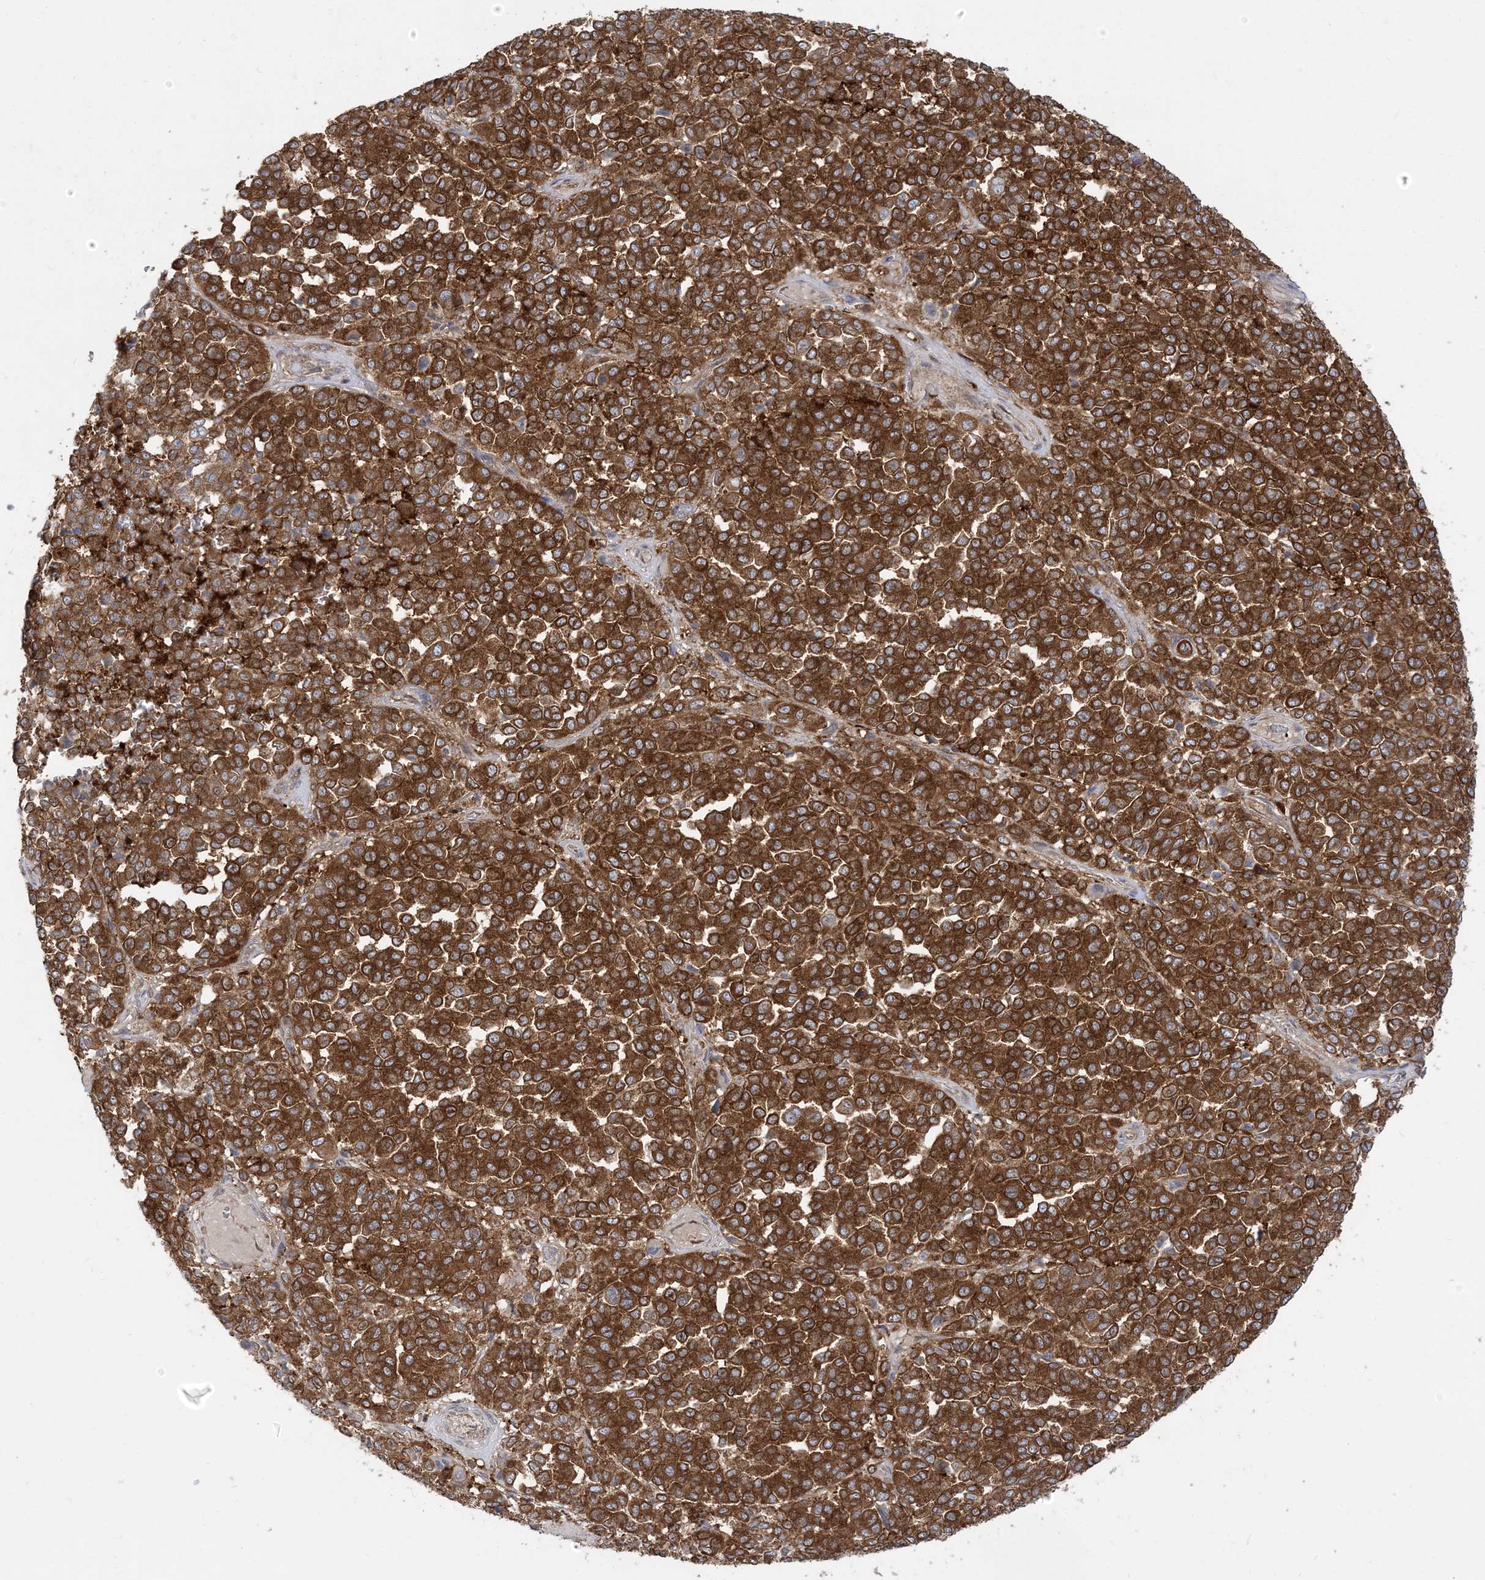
{"staining": {"intensity": "strong", "quantity": ">75%", "location": "cytoplasmic/membranous"}, "tissue": "melanoma", "cell_type": "Tumor cells", "image_type": "cancer", "snomed": [{"axis": "morphology", "description": "Malignant melanoma, Metastatic site"}, {"axis": "topography", "description": "Pancreas"}], "caption": "High-power microscopy captured an immunohistochemistry (IHC) histopathology image of melanoma, revealing strong cytoplasmic/membranous positivity in approximately >75% of tumor cells.", "gene": "STAM", "patient": {"sex": "female", "age": 30}}